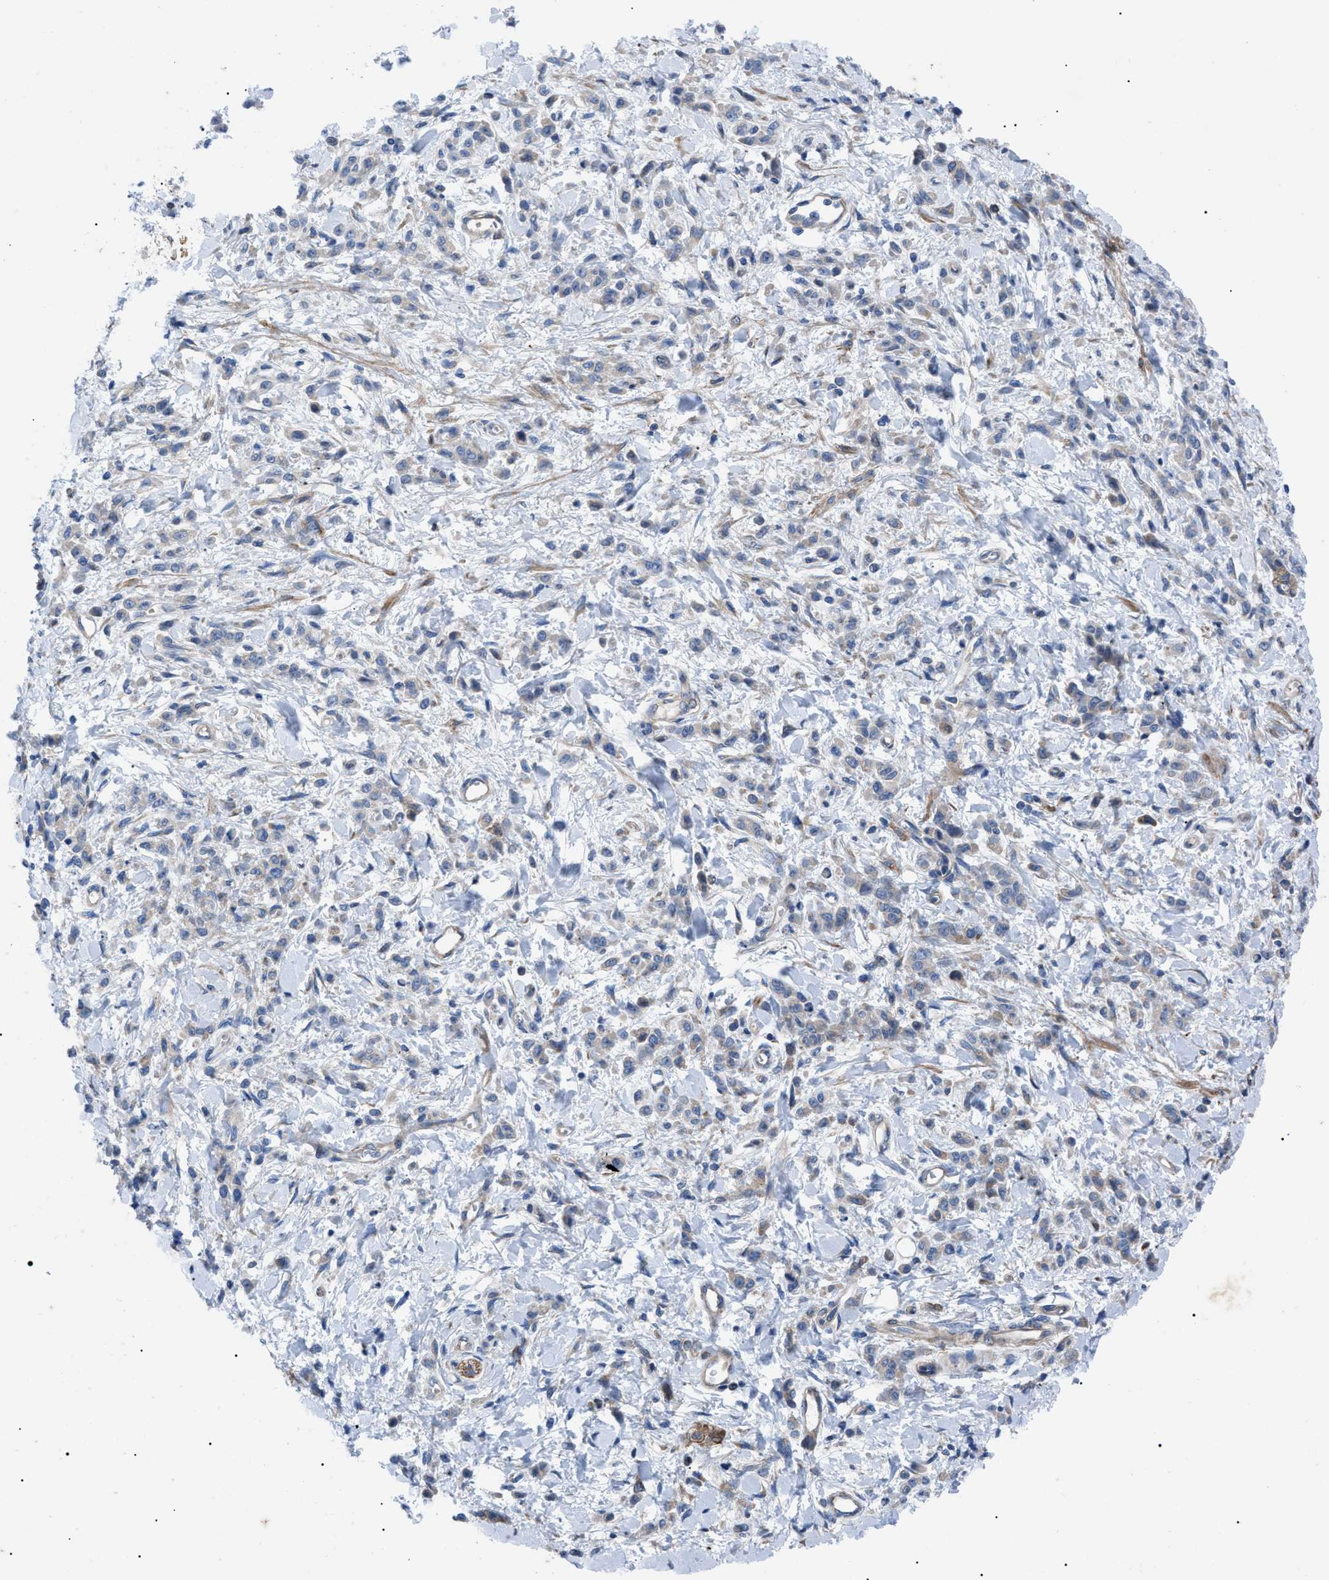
{"staining": {"intensity": "negative", "quantity": "none", "location": "none"}, "tissue": "stomach cancer", "cell_type": "Tumor cells", "image_type": "cancer", "snomed": [{"axis": "morphology", "description": "Normal tissue, NOS"}, {"axis": "morphology", "description": "Adenocarcinoma, NOS"}, {"axis": "topography", "description": "Stomach"}], "caption": "There is no significant expression in tumor cells of stomach cancer (adenocarcinoma).", "gene": "HSPB8", "patient": {"sex": "male", "age": 82}}